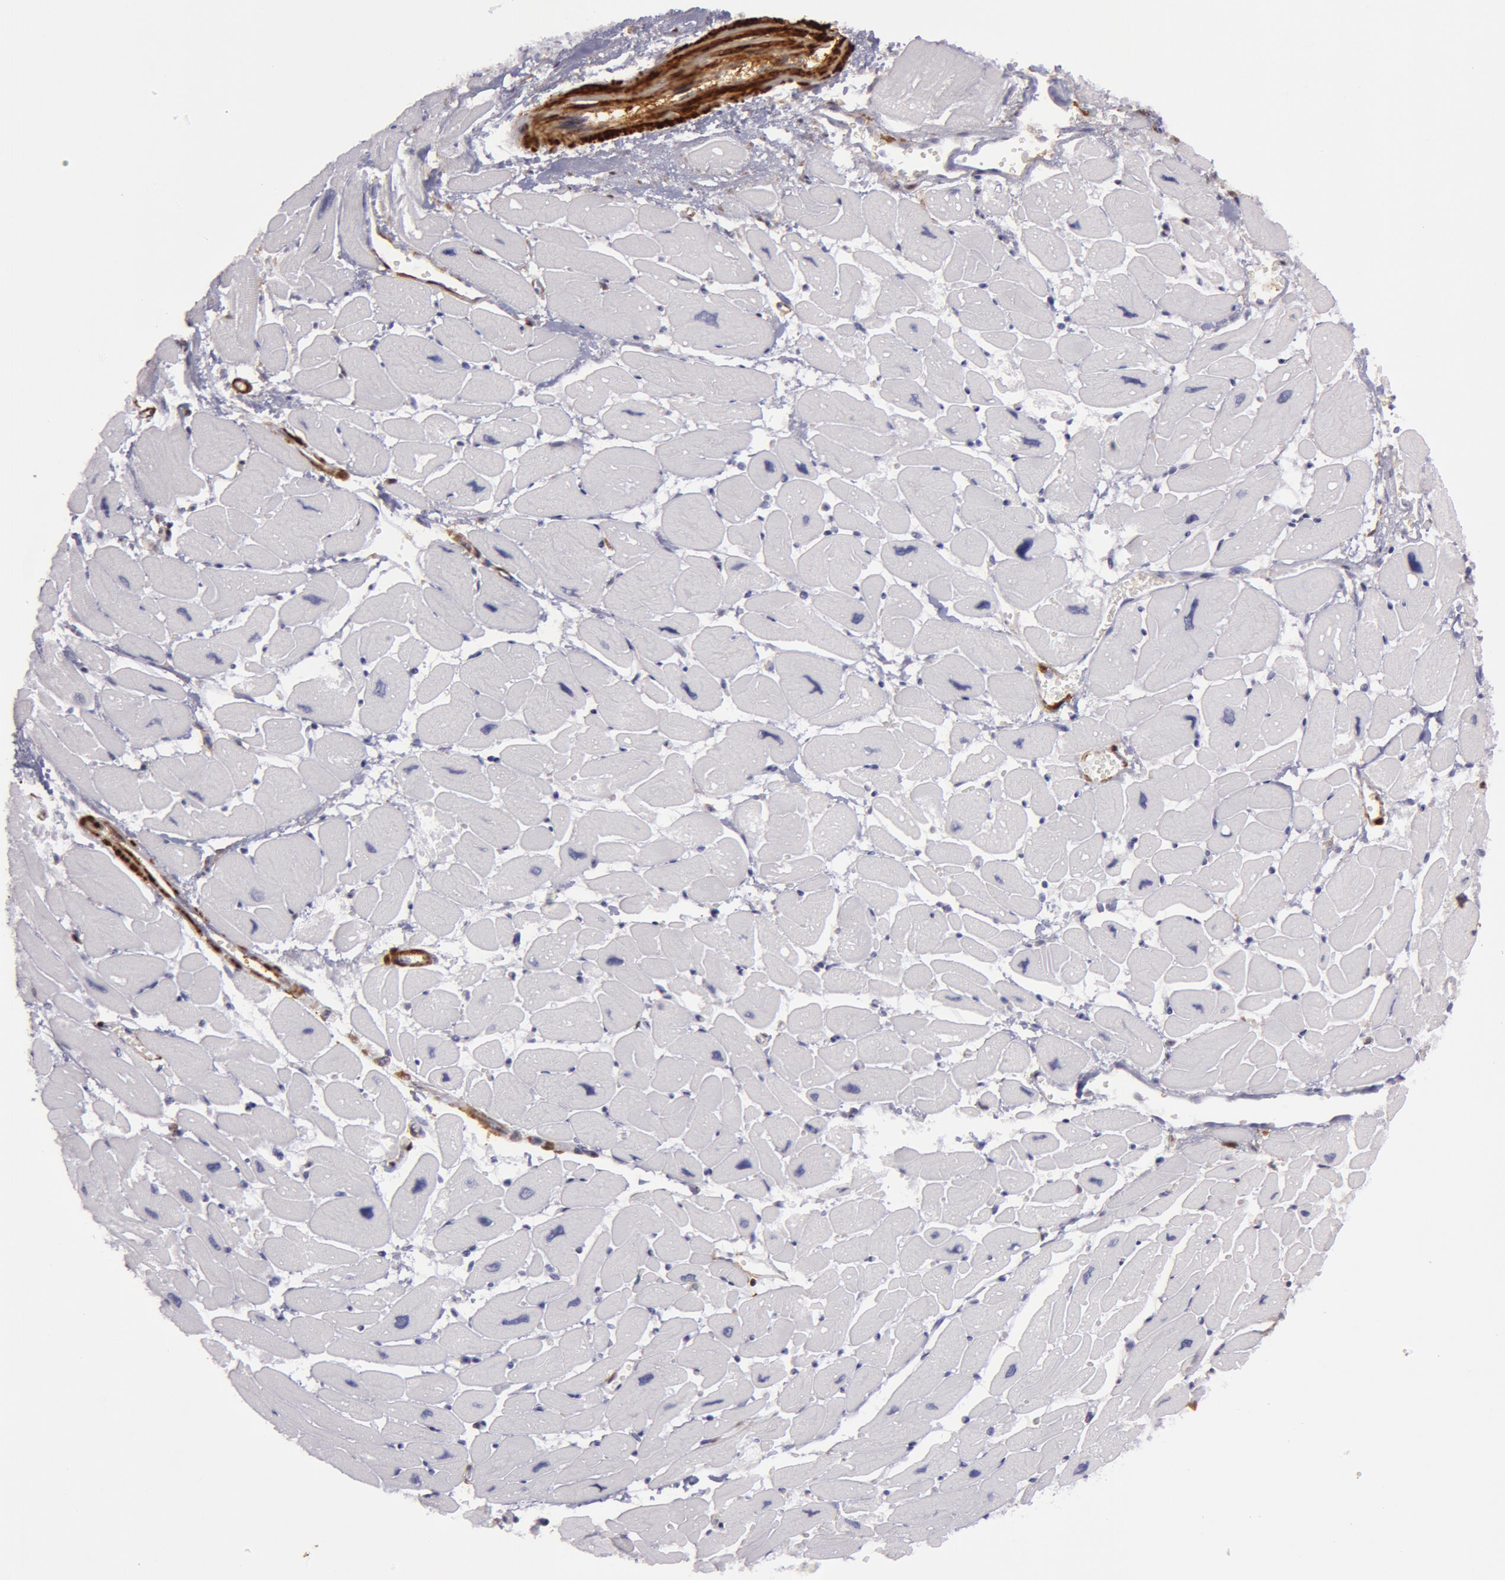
{"staining": {"intensity": "negative", "quantity": "none", "location": "none"}, "tissue": "heart muscle", "cell_type": "Cardiomyocytes", "image_type": "normal", "snomed": [{"axis": "morphology", "description": "Normal tissue, NOS"}, {"axis": "topography", "description": "Heart"}], "caption": "DAB (3,3'-diaminobenzidine) immunohistochemical staining of normal heart muscle reveals no significant positivity in cardiomyocytes. The staining was performed using DAB to visualize the protein expression in brown, while the nuclei were stained in blue with hematoxylin (Magnification: 20x).", "gene": "TAGLN", "patient": {"sex": "female", "age": 54}}